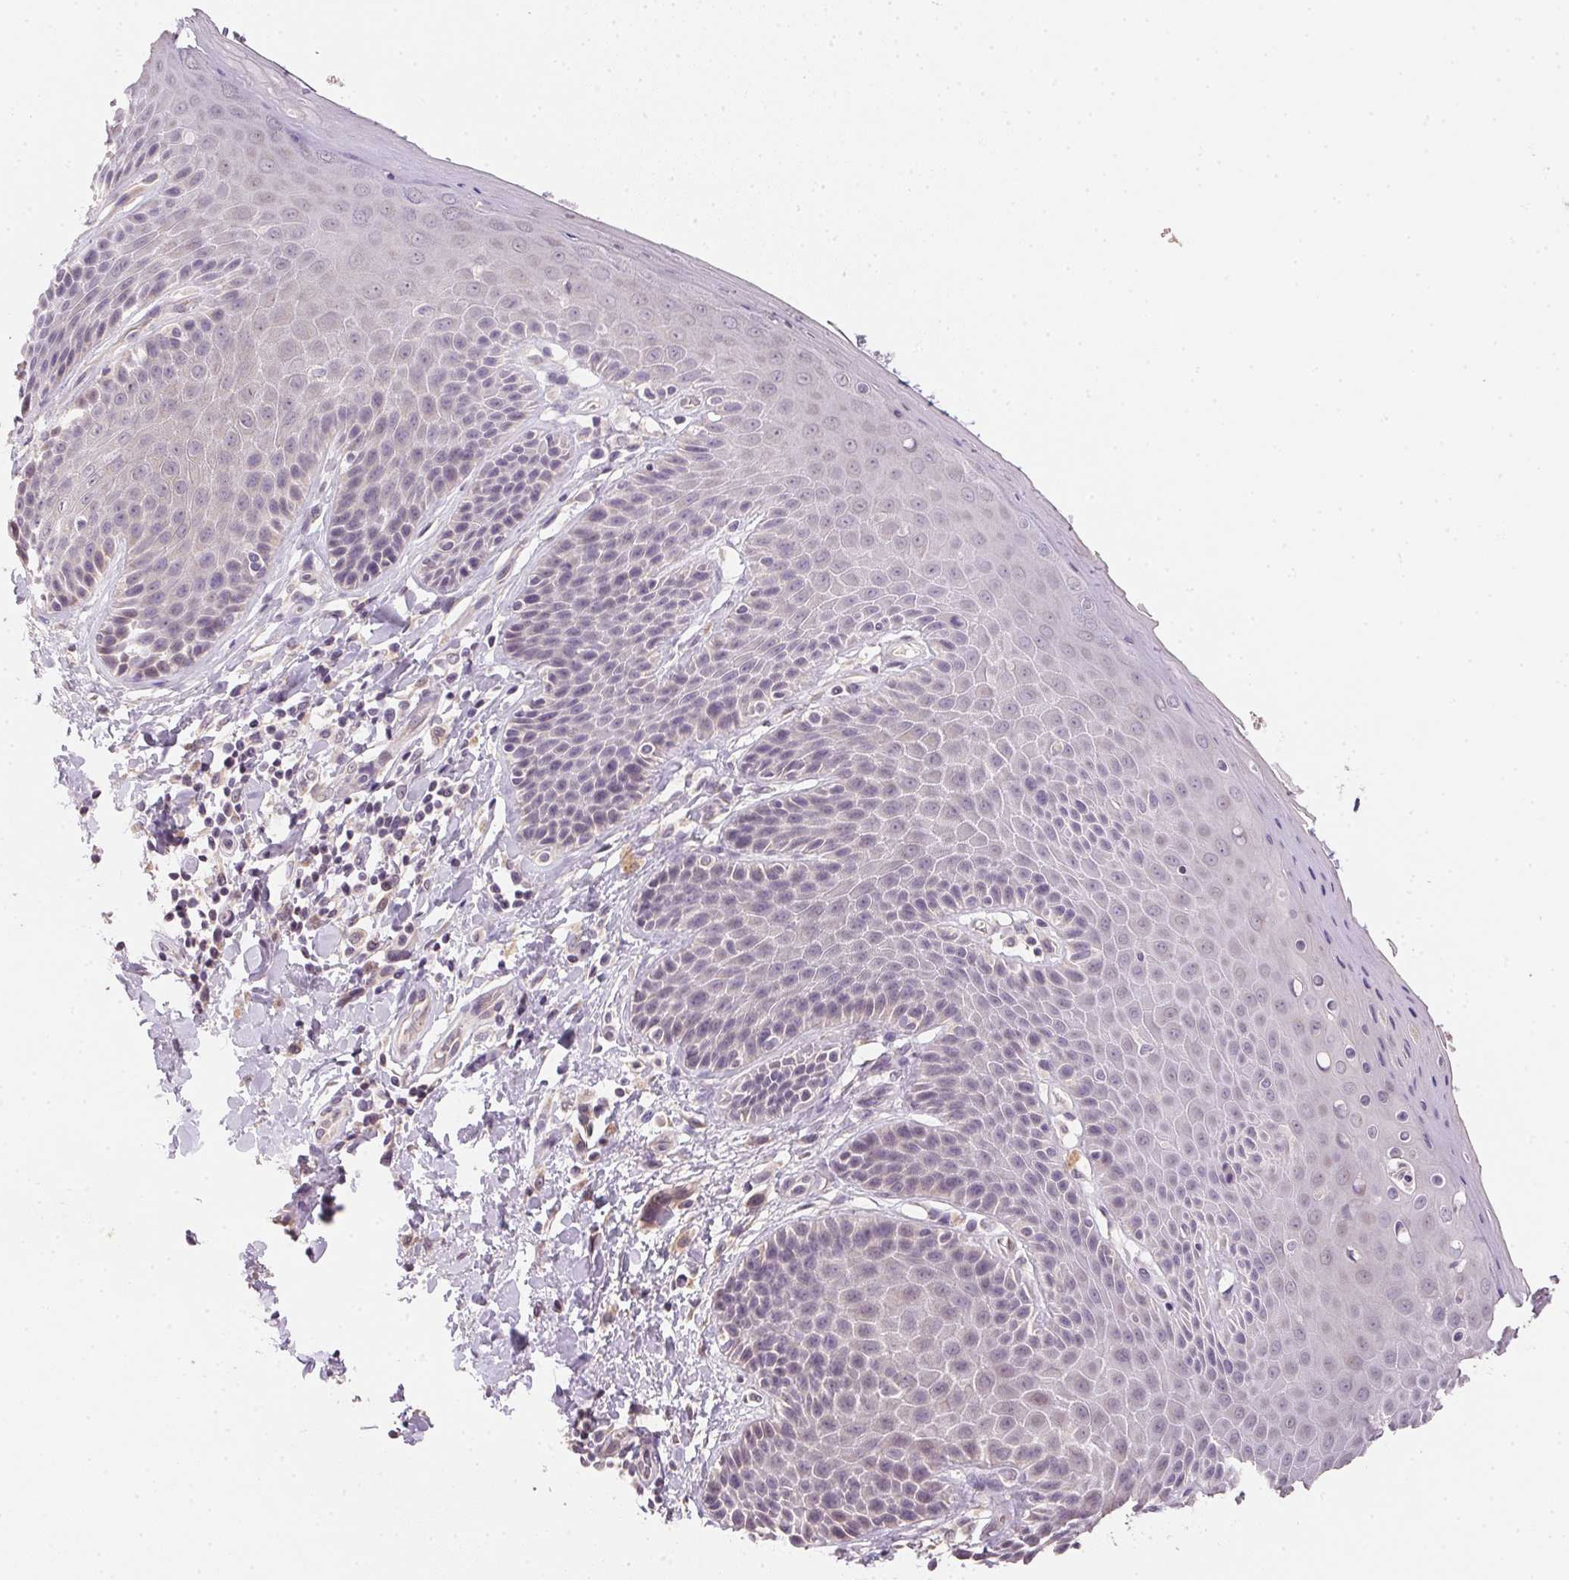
{"staining": {"intensity": "weak", "quantity": "<25%", "location": "cytoplasmic/membranous"}, "tissue": "skin", "cell_type": "Epidermal cells", "image_type": "normal", "snomed": [{"axis": "morphology", "description": "Normal tissue, NOS"}, {"axis": "topography", "description": "Anal"}, {"axis": "topography", "description": "Peripheral nerve tissue"}], "caption": "Epidermal cells are negative for brown protein staining in benign skin. (DAB immunohistochemistry (IHC), high magnification).", "gene": "ALDH8A1", "patient": {"sex": "male", "age": 51}}